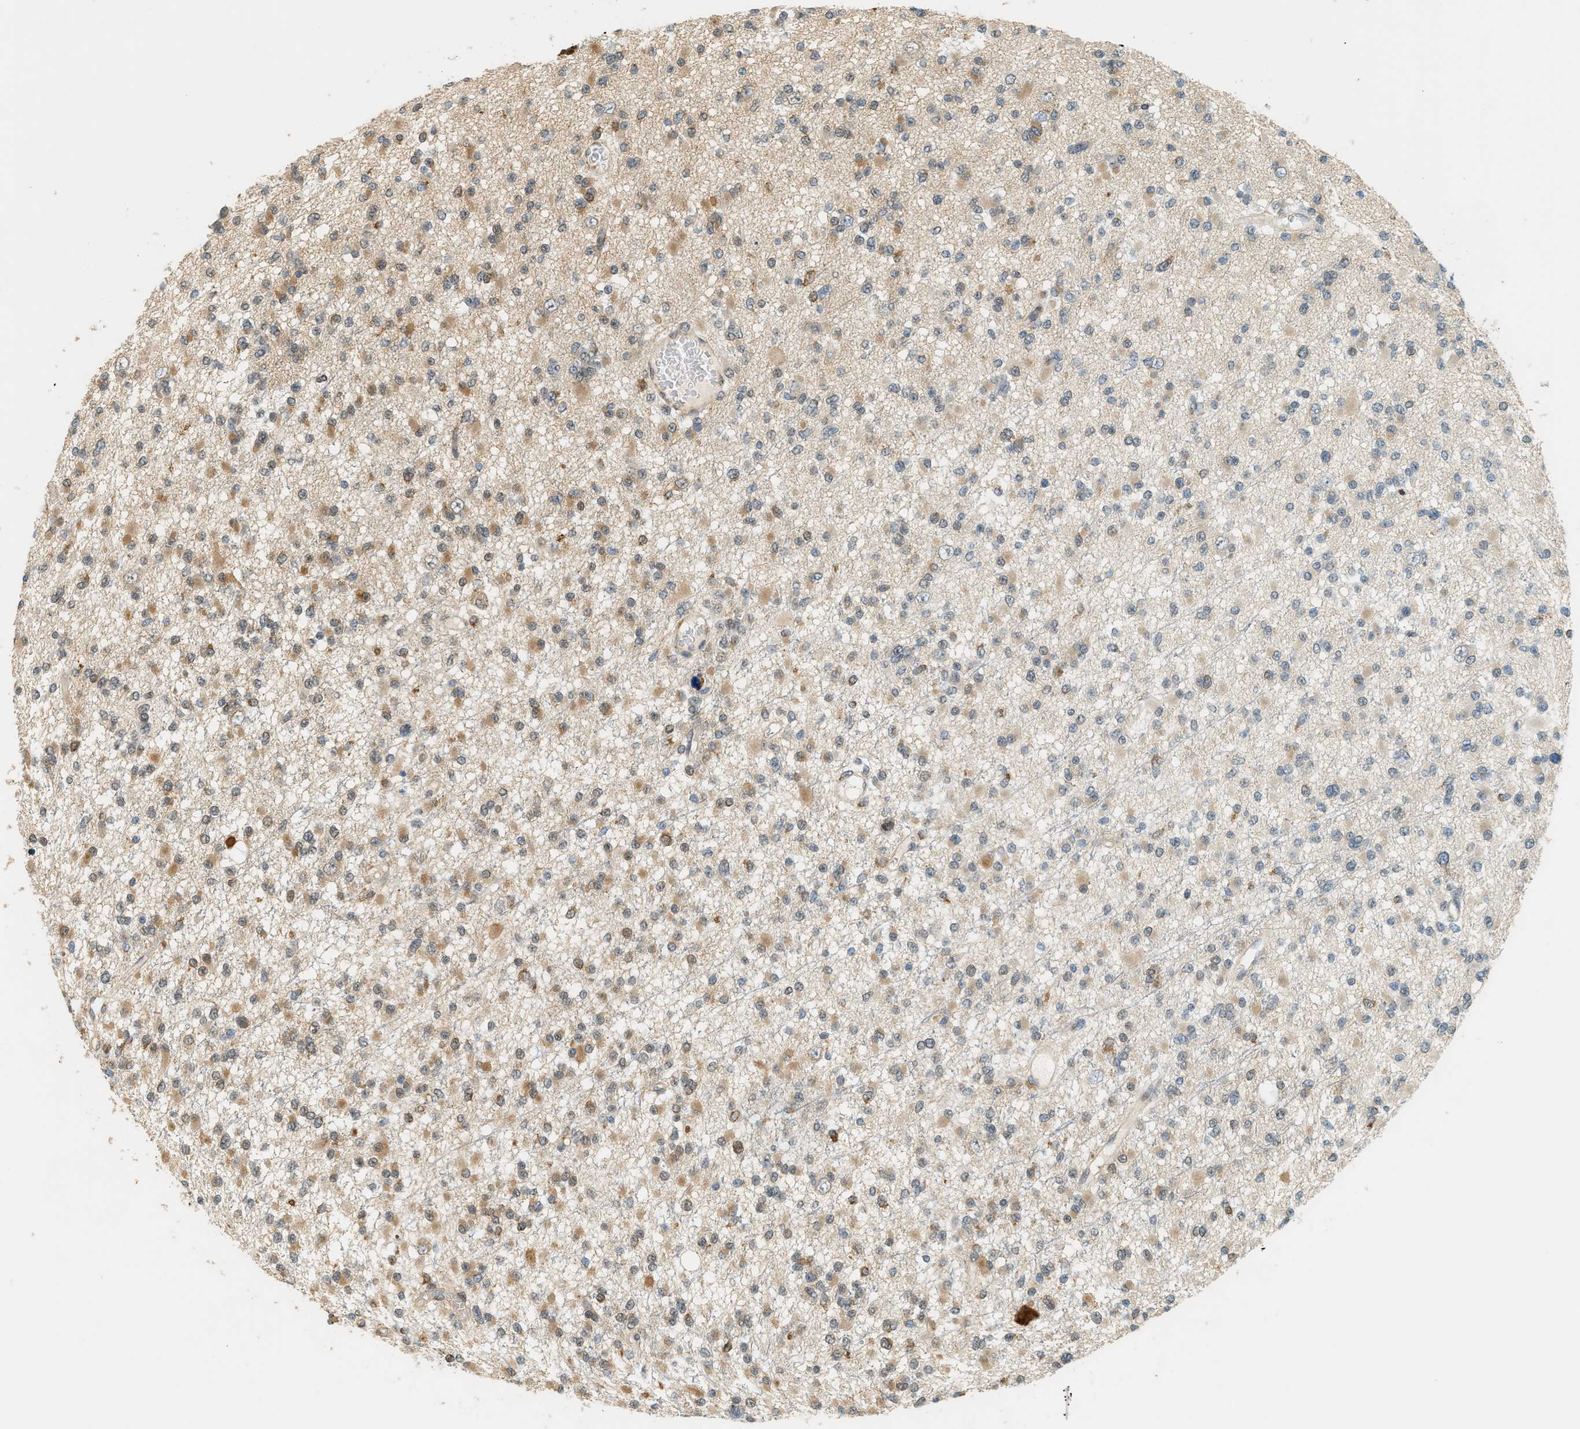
{"staining": {"intensity": "moderate", "quantity": ">75%", "location": "cytoplasmic/membranous,nuclear"}, "tissue": "glioma", "cell_type": "Tumor cells", "image_type": "cancer", "snomed": [{"axis": "morphology", "description": "Glioma, malignant, Low grade"}, {"axis": "topography", "description": "Brain"}], "caption": "IHC staining of malignant low-grade glioma, which displays medium levels of moderate cytoplasmic/membranous and nuclear staining in approximately >75% of tumor cells indicating moderate cytoplasmic/membranous and nuclear protein staining. The staining was performed using DAB (brown) for protein detection and nuclei were counterstained in hematoxylin (blue).", "gene": "SEMA4D", "patient": {"sex": "female", "age": 22}}